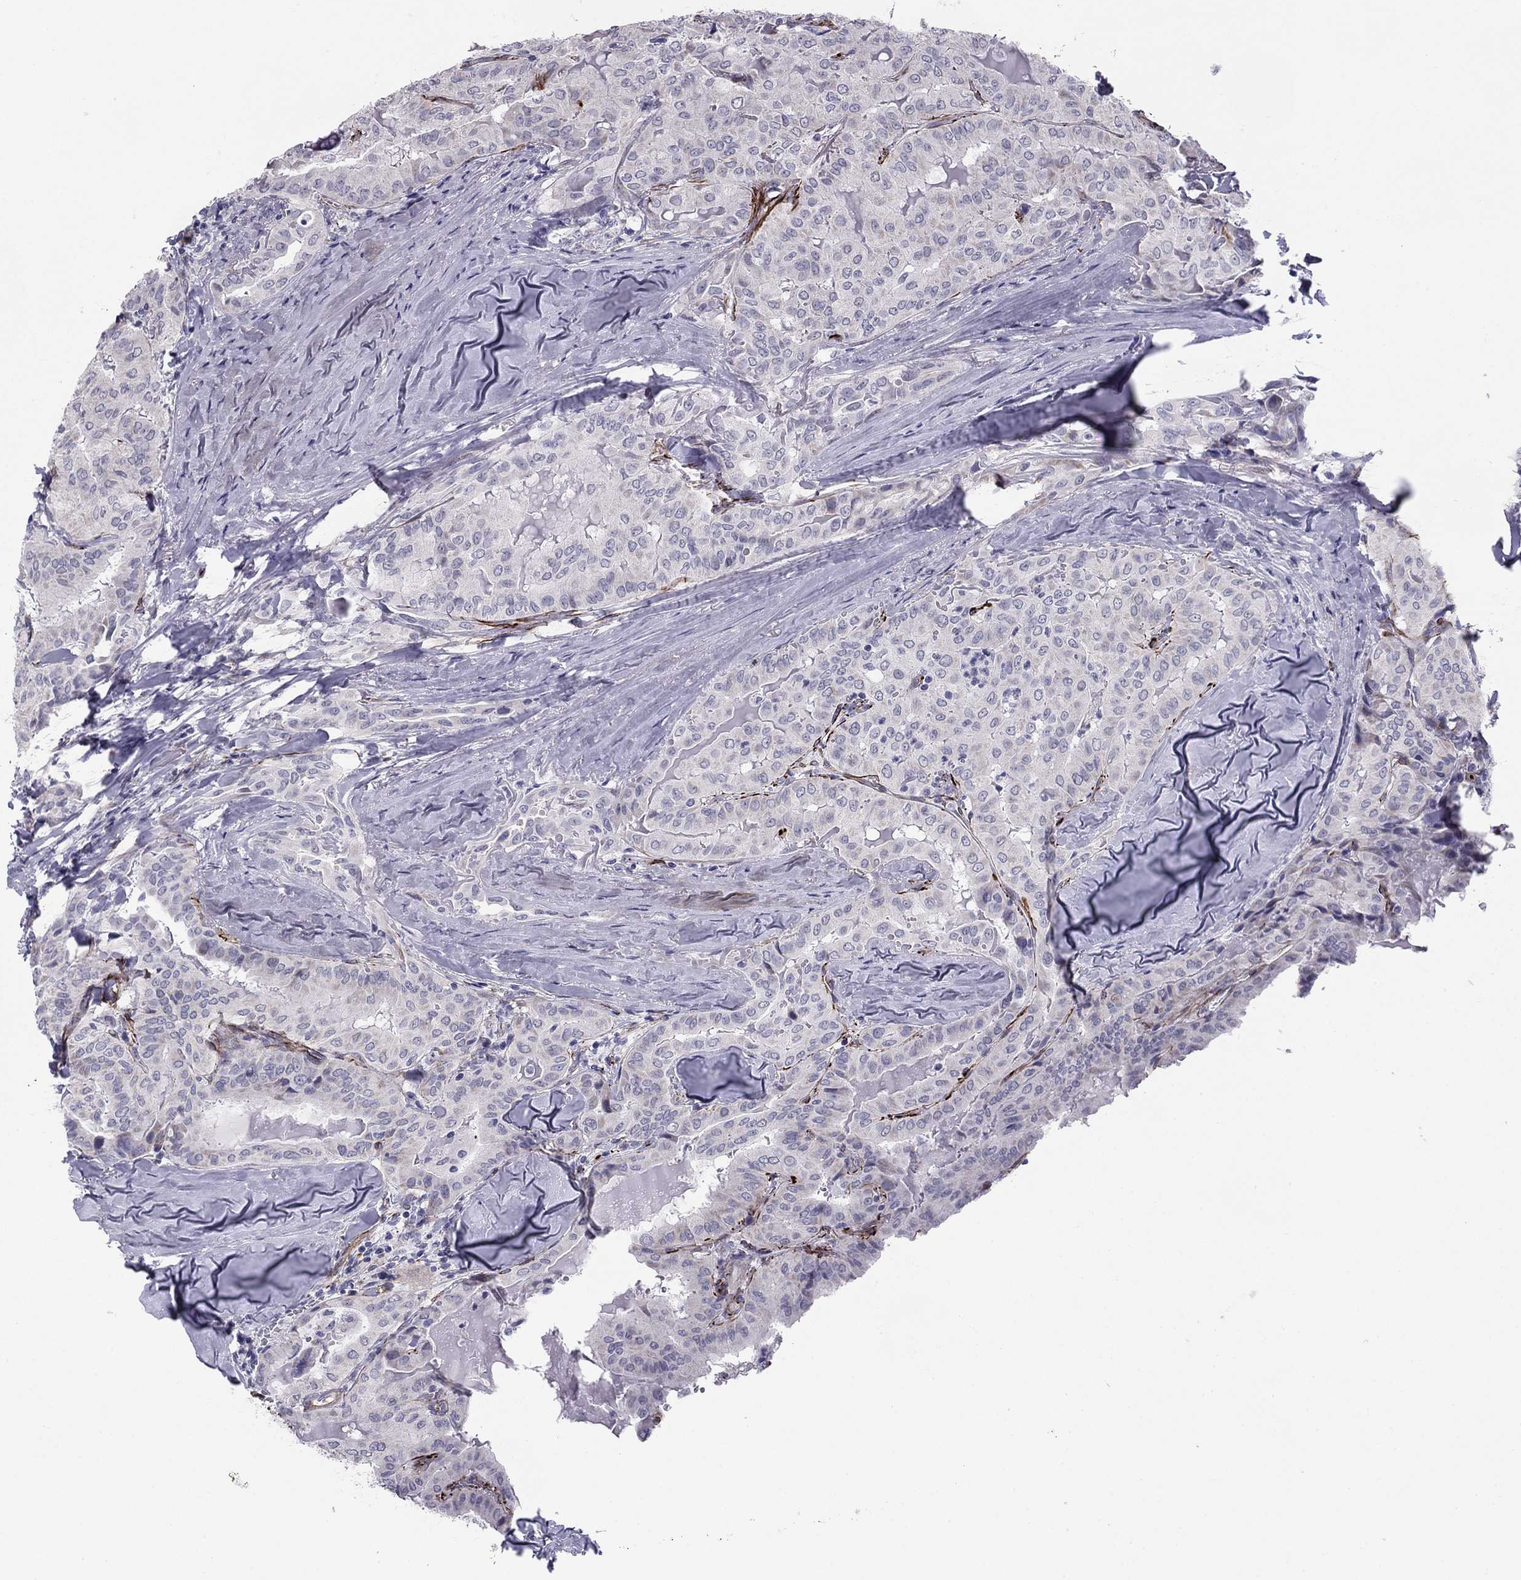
{"staining": {"intensity": "negative", "quantity": "none", "location": "none"}, "tissue": "thyroid cancer", "cell_type": "Tumor cells", "image_type": "cancer", "snomed": [{"axis": "morphology", "description": "Papillary adenocarcinoma, NOS"}, {"axis": "topography", "description": "Thyroid gland"}], "caption": "IHC of human thyroid papillary adenocarcinoma displays no expression in tumor cells.", "gene": "ANKS4B", "patient": {"sex": "female", "age": 68}}